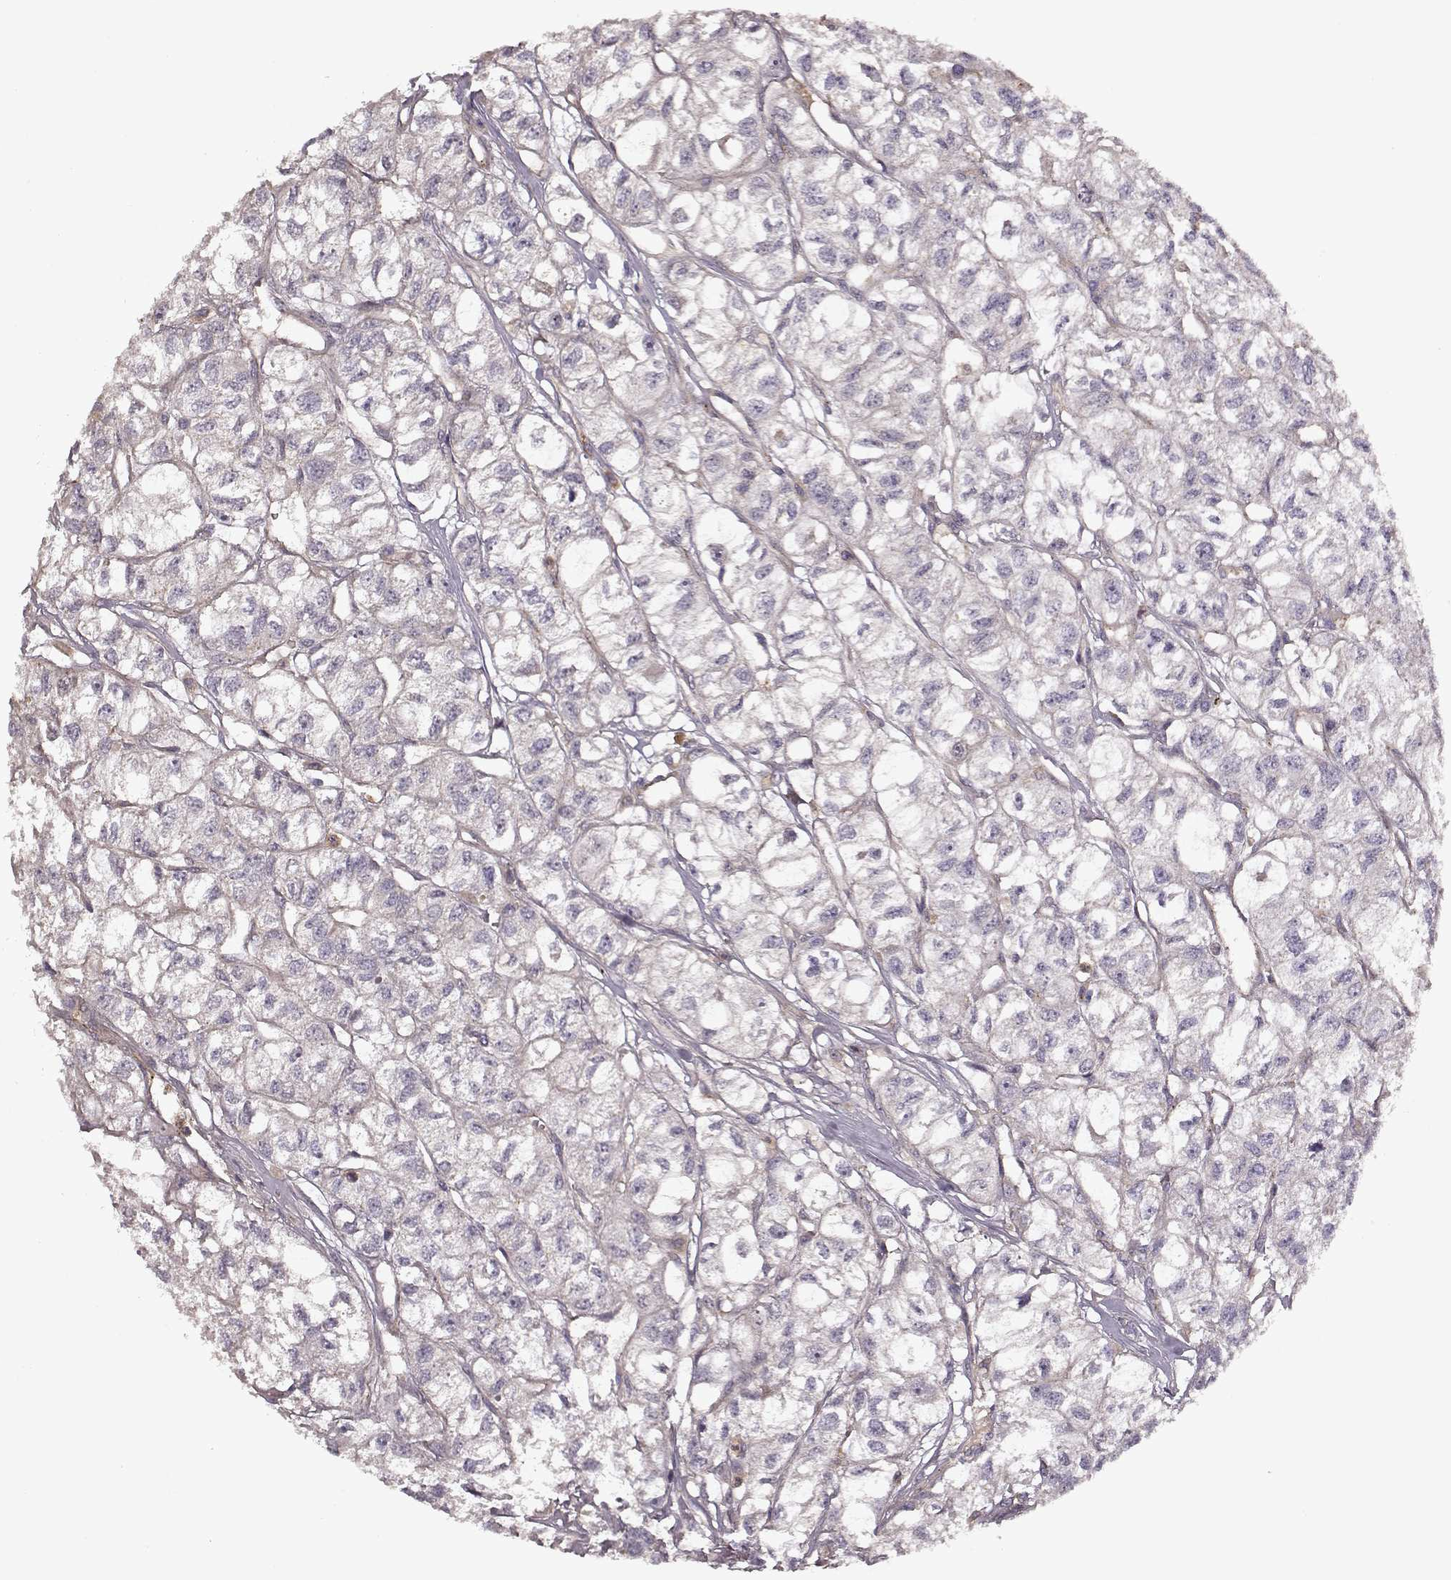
{"staining": {"intensity": "negative", "quantity": "none", "location": "none"}, "tissue": "renal cancer", "cell_type": "Tumor cells", "image_type": "cancer", "snomed": [{"axis": "morphology", "description": "Adenocarcinoma, NOS"}, {"axis": "topography", "description": "Kidney"}], "caption": "Tumor cells are negative for protein expression in human renal adenocarcinoma.", "gene": "IFRD2", "patient": {"sex": "male", "age": 56}}